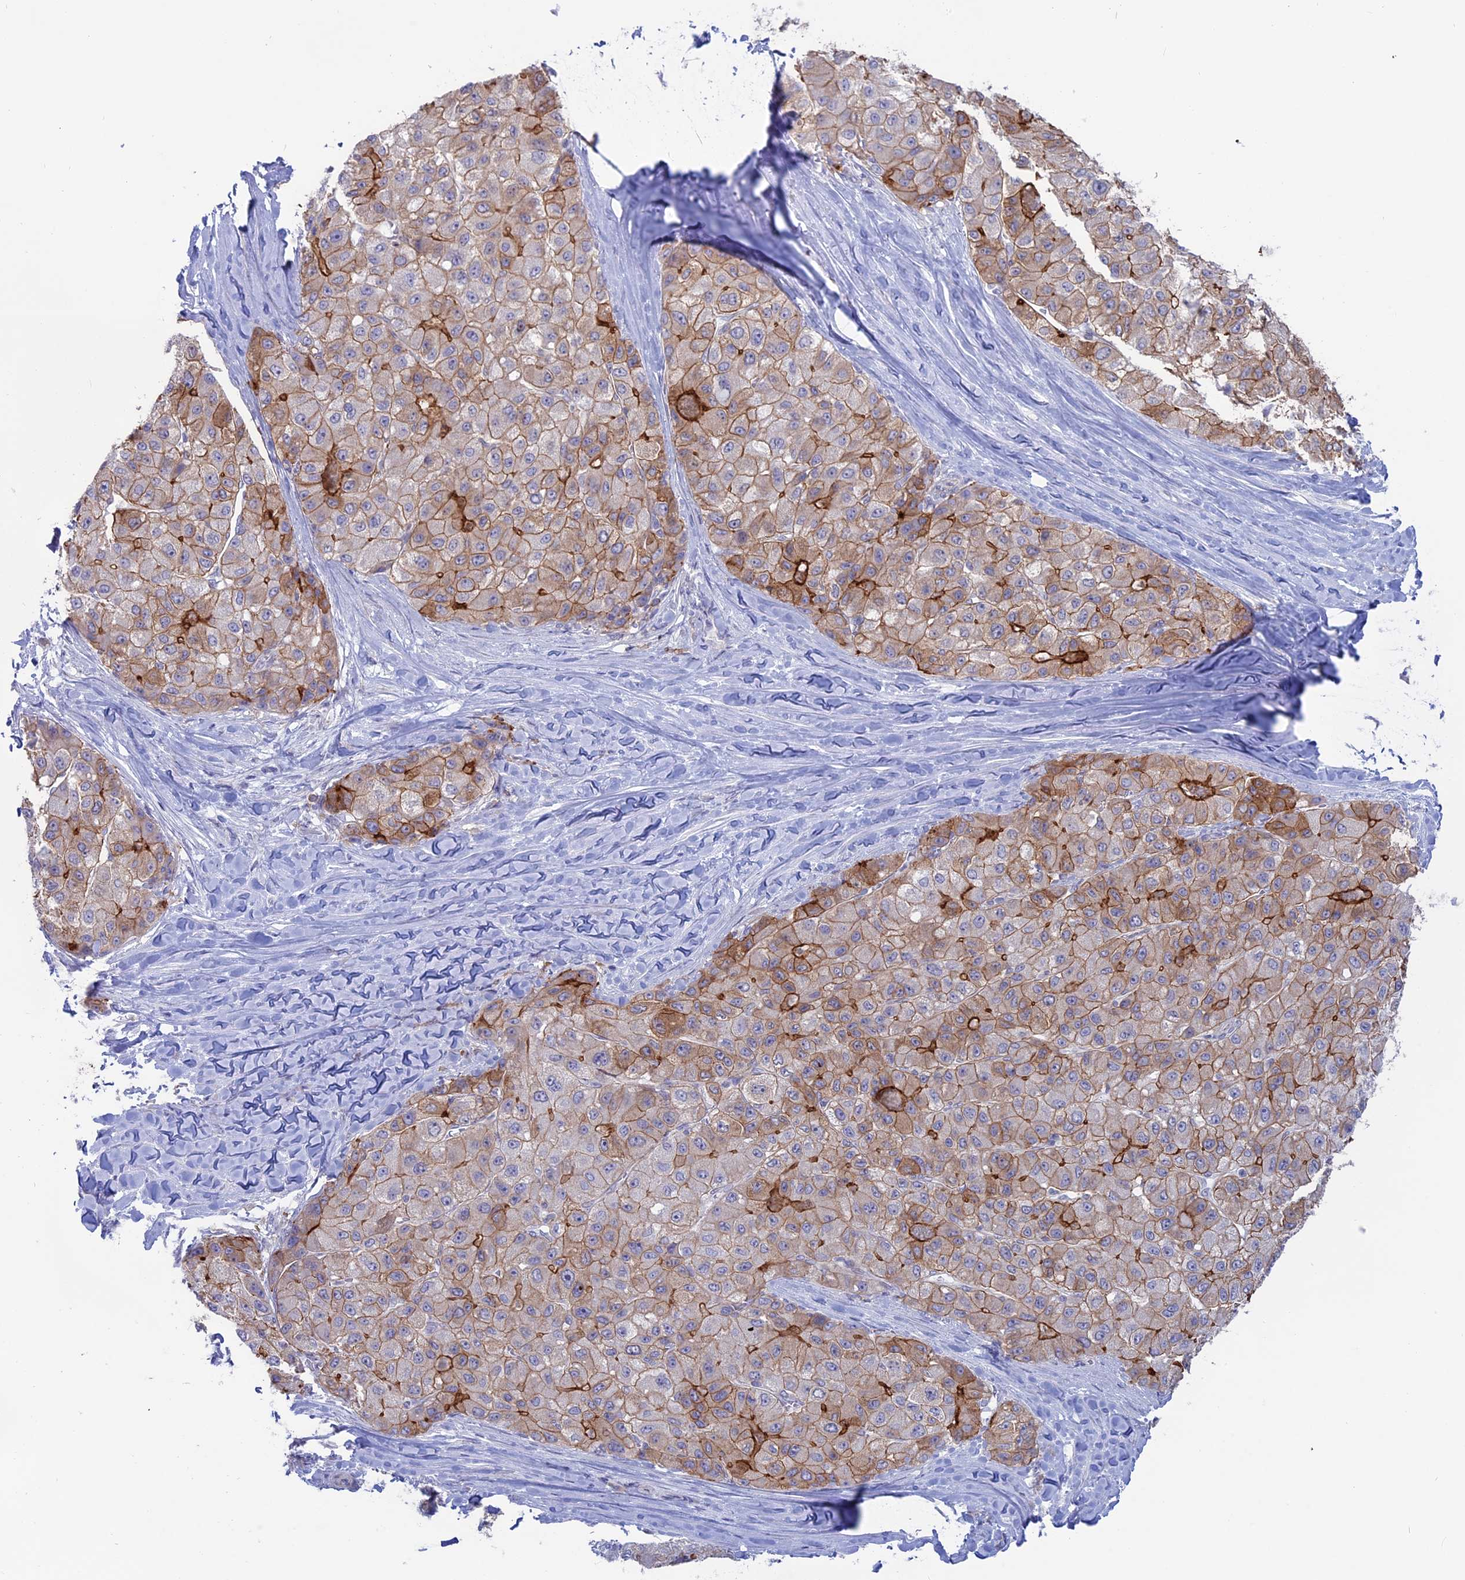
{"staining": {"intensity": "moderate", "quantity": ">75%", "location": "cytoplasmic/membranous"}, "tissue": "liver cancer", "cell_type": "Tumor cells", "image_type": "cancer", "snomed": [{"axis": "morphology", "description": "Carcinoma, Hepatocellular, NOS"}, {"axis": "topography", "description": "Liver"}], "caption": "Approximately >75% of tumor cells in human hepatocellular carcinoma (liver) display moderate cytoplasmic/membranous protein staining as visualized by brown immunohistochemical staining.", "gene": "MYO5B", "patient": {"sex": "male", "age": 80}}